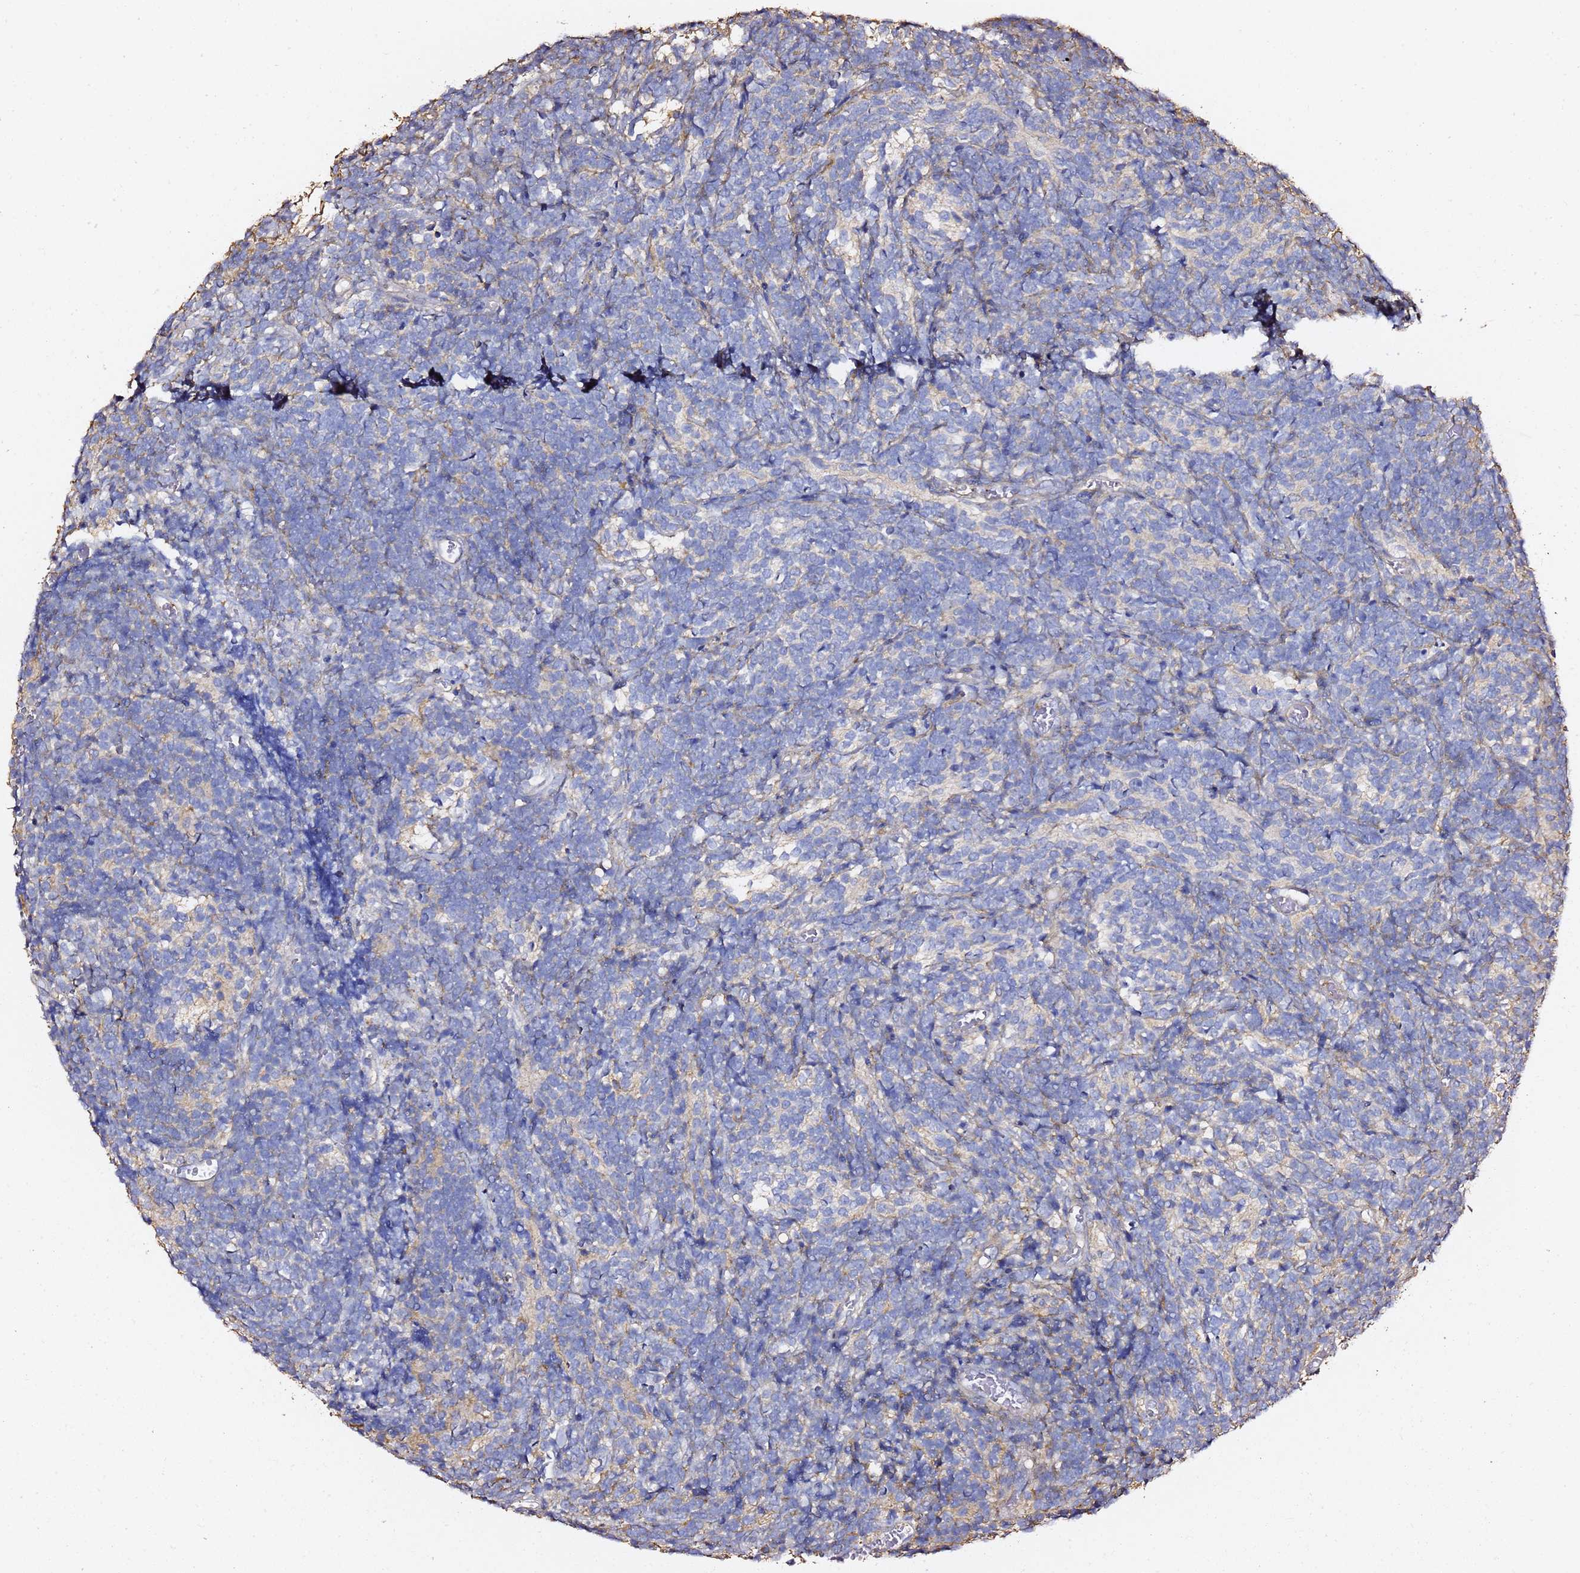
{"staining": {"intensity": "negative", "quantity": "none", "location": "none"}, "tissue": "glioma", "cell_type": "Tumor cells", "image_type": "cancer", "snomed": [{"axis": "morphology", "description": "Glioma, malignant, Low grade"}, {"axis": "topography", "description": "Brain"}], "caption": "DAB (3,3'-diaminobenzidine) immunohistochemical staining of human malignant glioma (low-grade) shows no significant expression in tumor cells.", "gene": "ZFP36L2", "patient": {"sex": "female", "age": 1}}